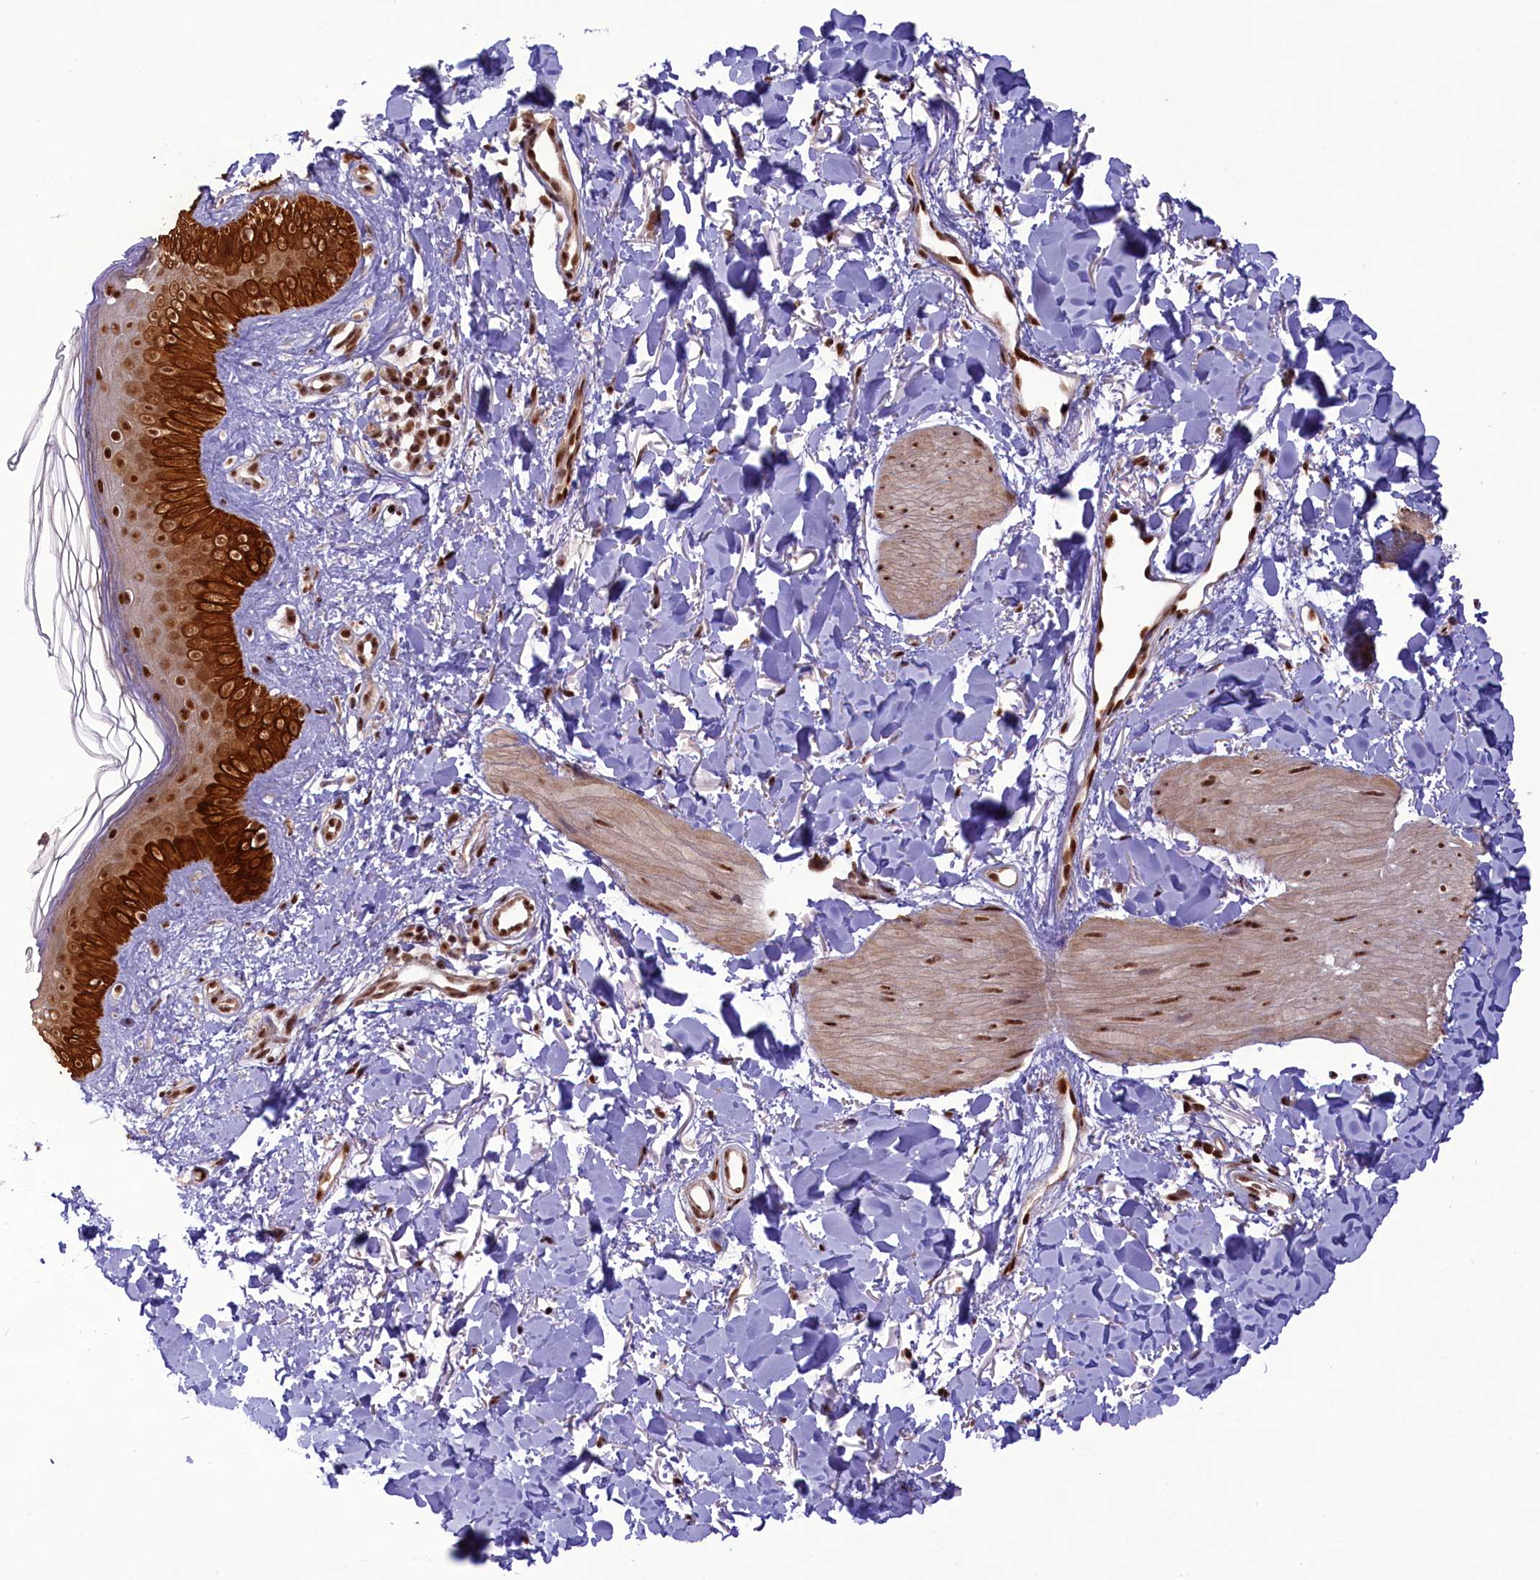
{"staining": {"intensity": "strong", "quantity": ">75%", "location": "nuclear"}, "tissue": "skin", "cell_type": "Fibroblasts", "image_type": "normal", "snomed": [{"axis": "morphology", "description": "Normal tissue, NOS"}, {"axis": "topography", "description": "Skin"}], "caption": "Benign skin demonstrates strong nuclear staining in about >75% of fibroblasts, visualized by immunohistochemistry. Nuclei are stained in blue.", "gene": "CARD8", "patient": {"sex": "female", "age": 58}}